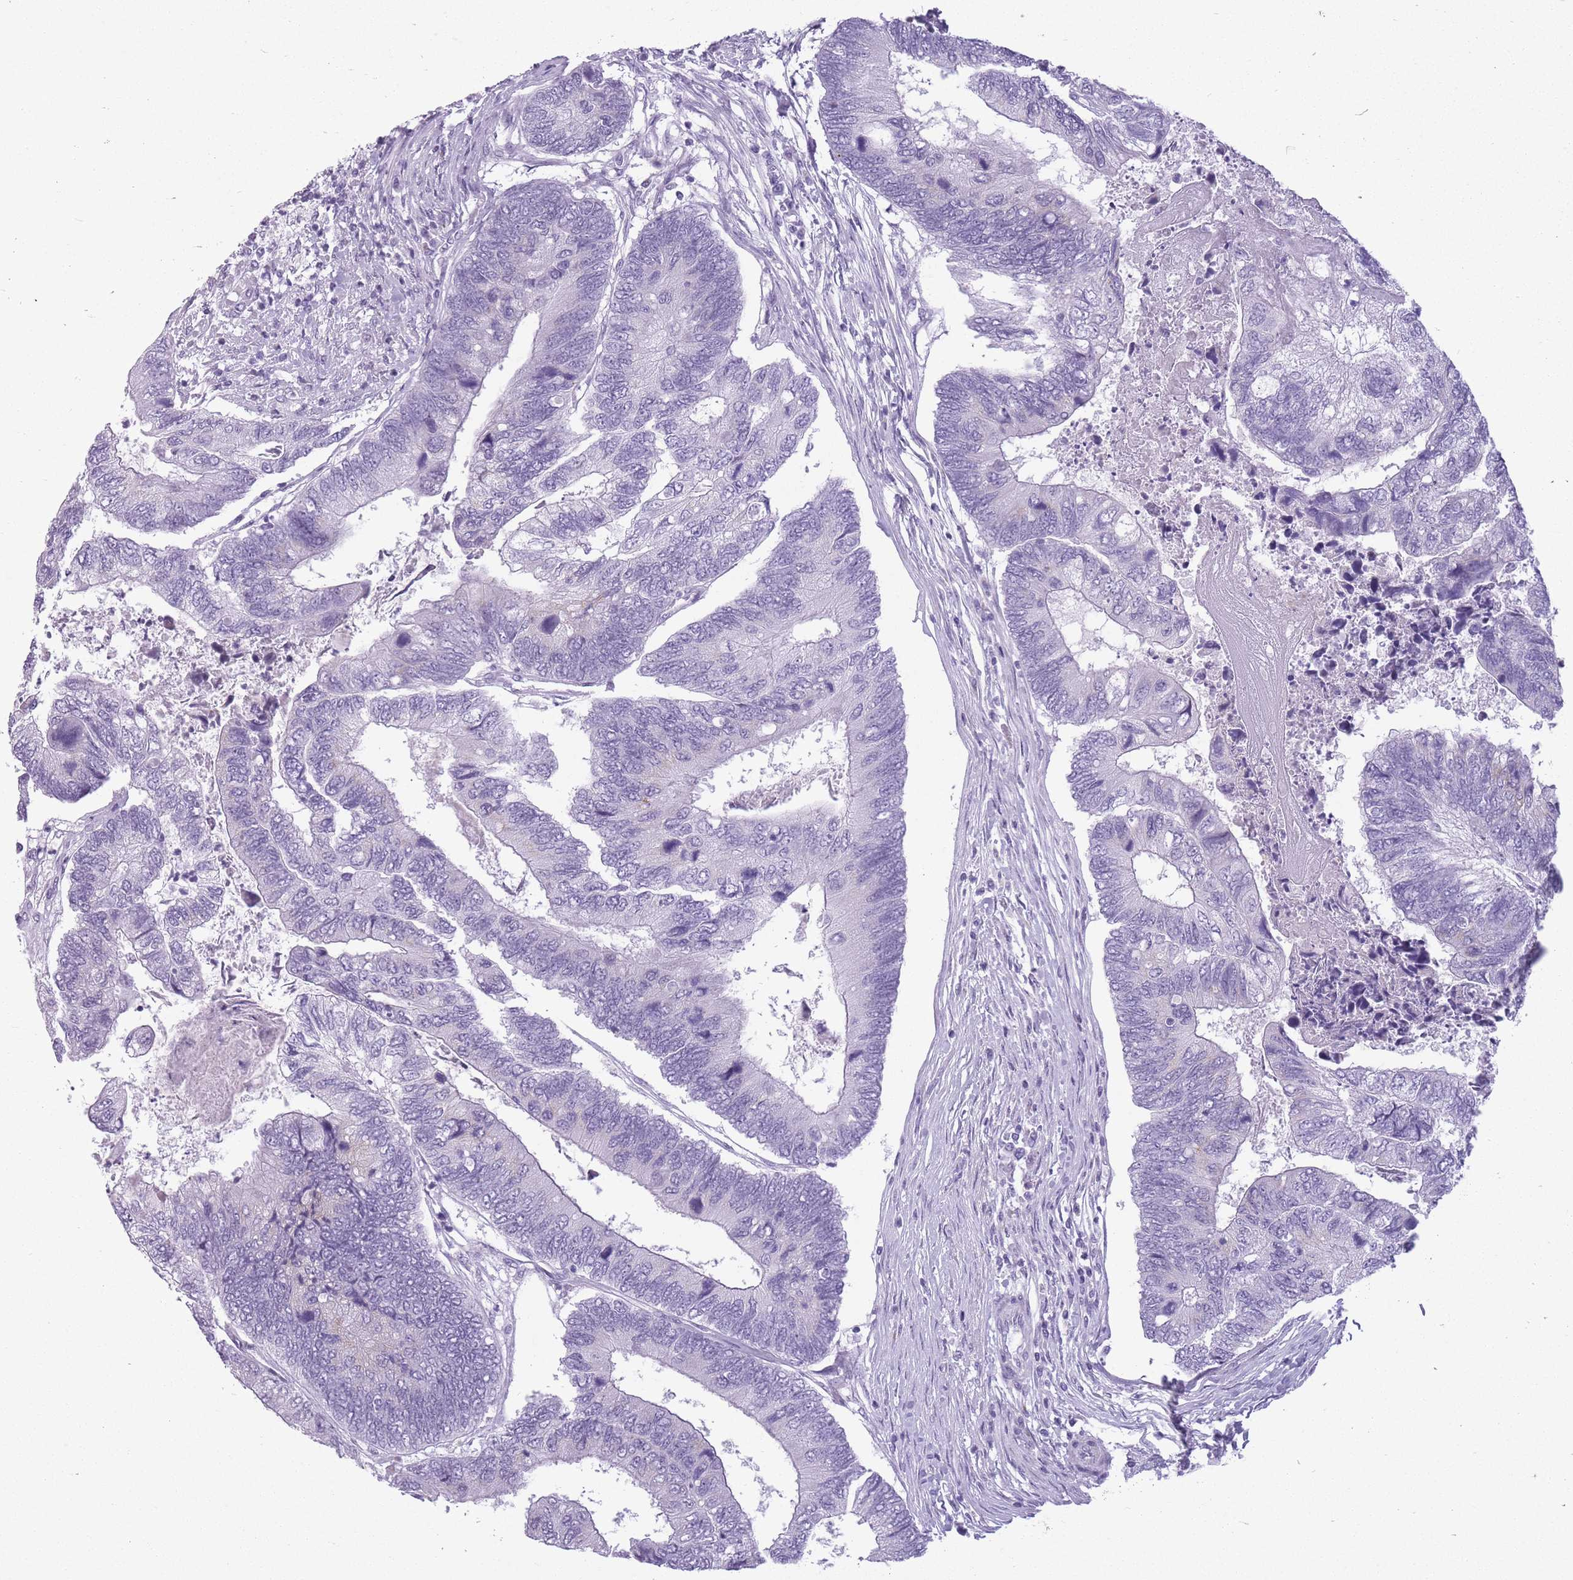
{"staining": {"intensity": "negative", "quantity": "none", "location": "none"}, "tissue": "colorectal cancer", "cell_type": "Tumor cells", "image_type": "cancer", "snomed": [{"axis": "morphology", "description": "Adenocarcinoma, NOS"}, {"axis": "topography", "description": "Colon"}], "caption": "There is no significant positivity in tumor cells of colorectal cancer (adenocarcinoma).", "gene": "GOLGA6D", "patient": {"sex": "female", "age": 67}}